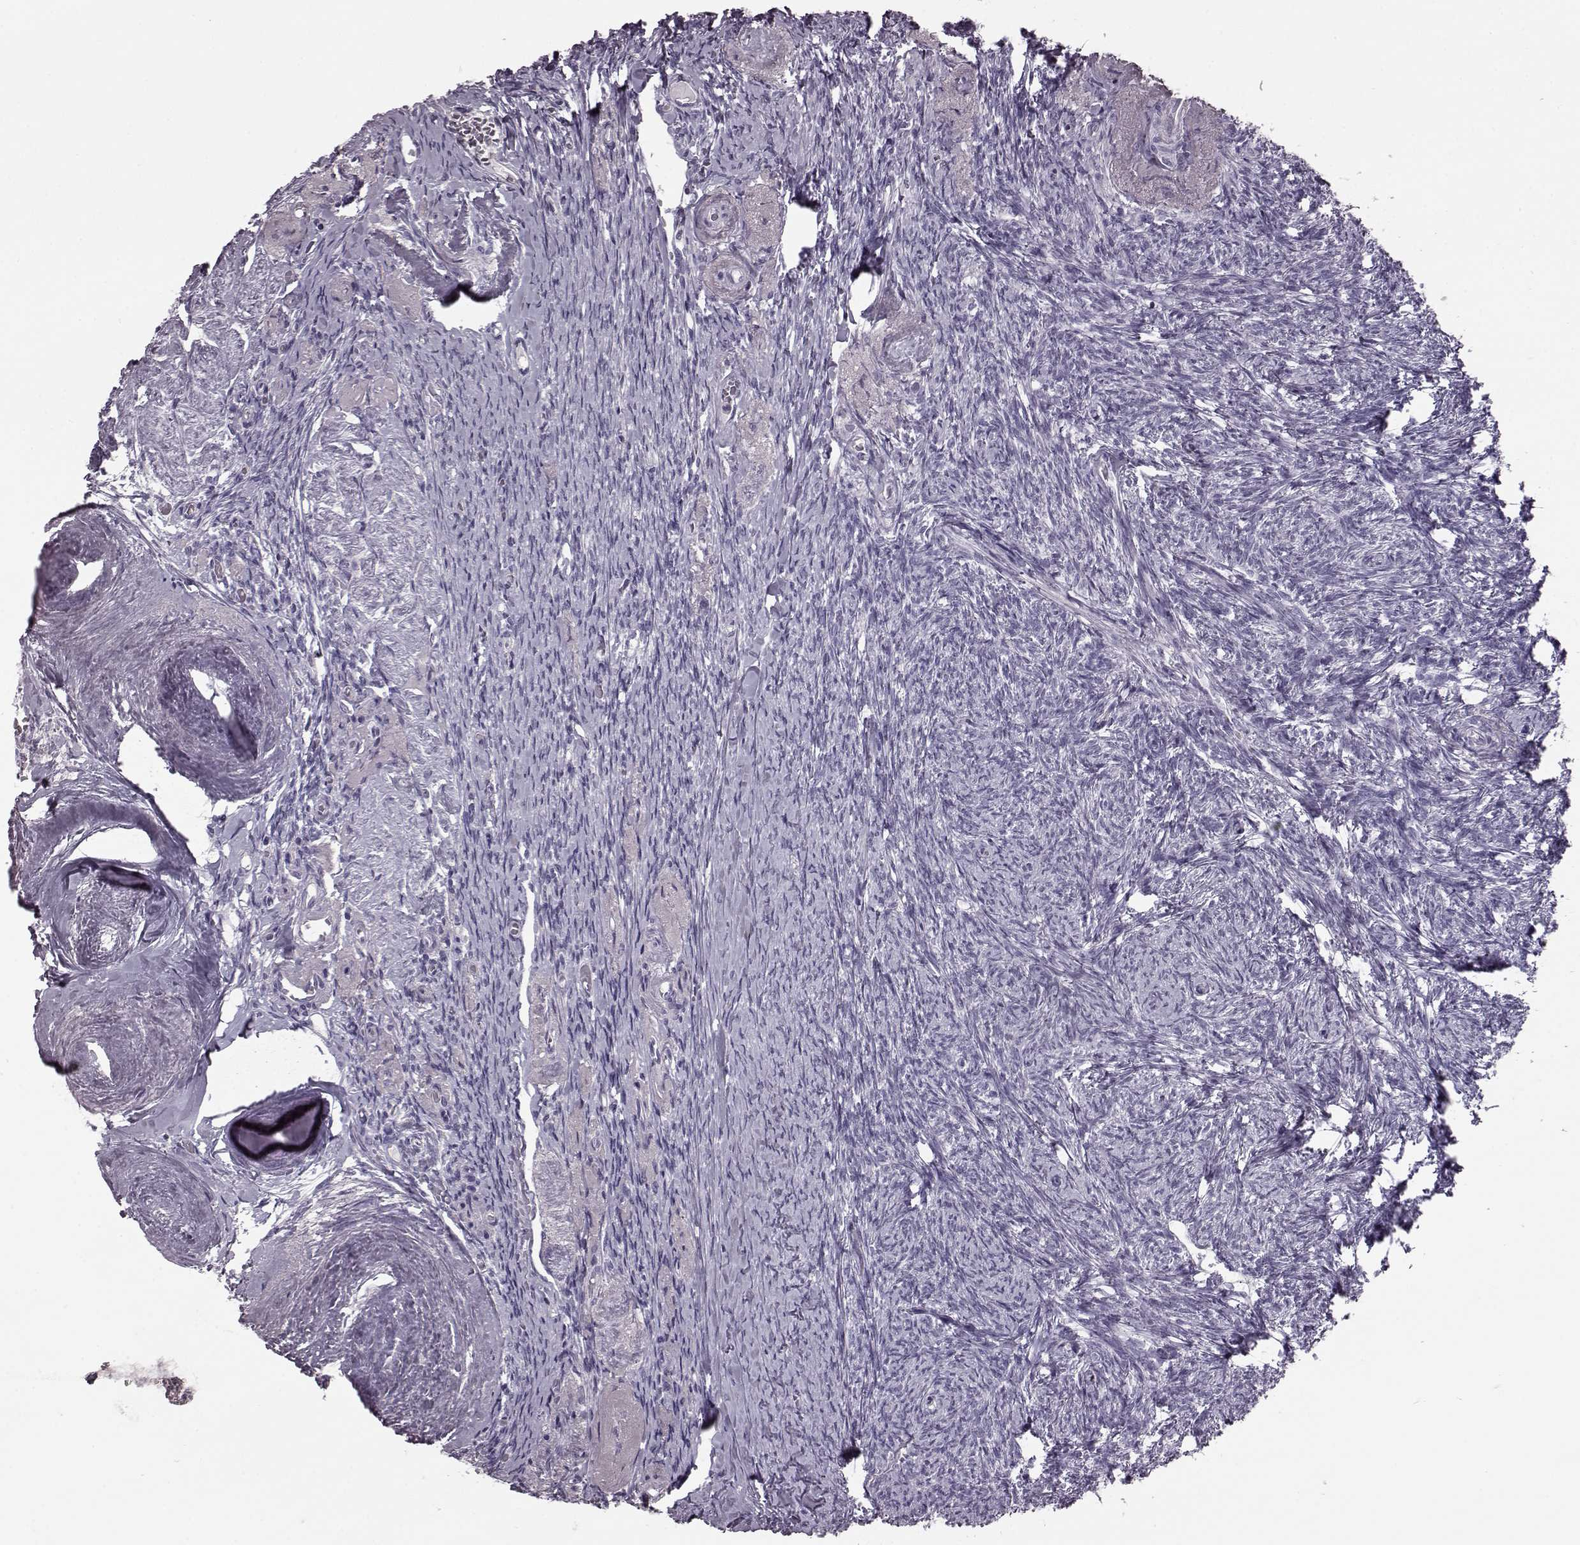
{"staining": {"intensity": "negative", "quantity": "none", "location": "none"}, "tissue": "ovary", "cell_type": "Ovarian stroma cells", "image_type": "normal", "snomed": [{"axis": "morphology", "description": "Normal tissue, NOS"}, {"axis": "topography", "description": "Ovary"}], "caption": "Ovary stained for a protein using IHC displays no staining ovarian stroma cells.", "gene": "JSRP1", "patient": {"sex": "female", "age": 72}}